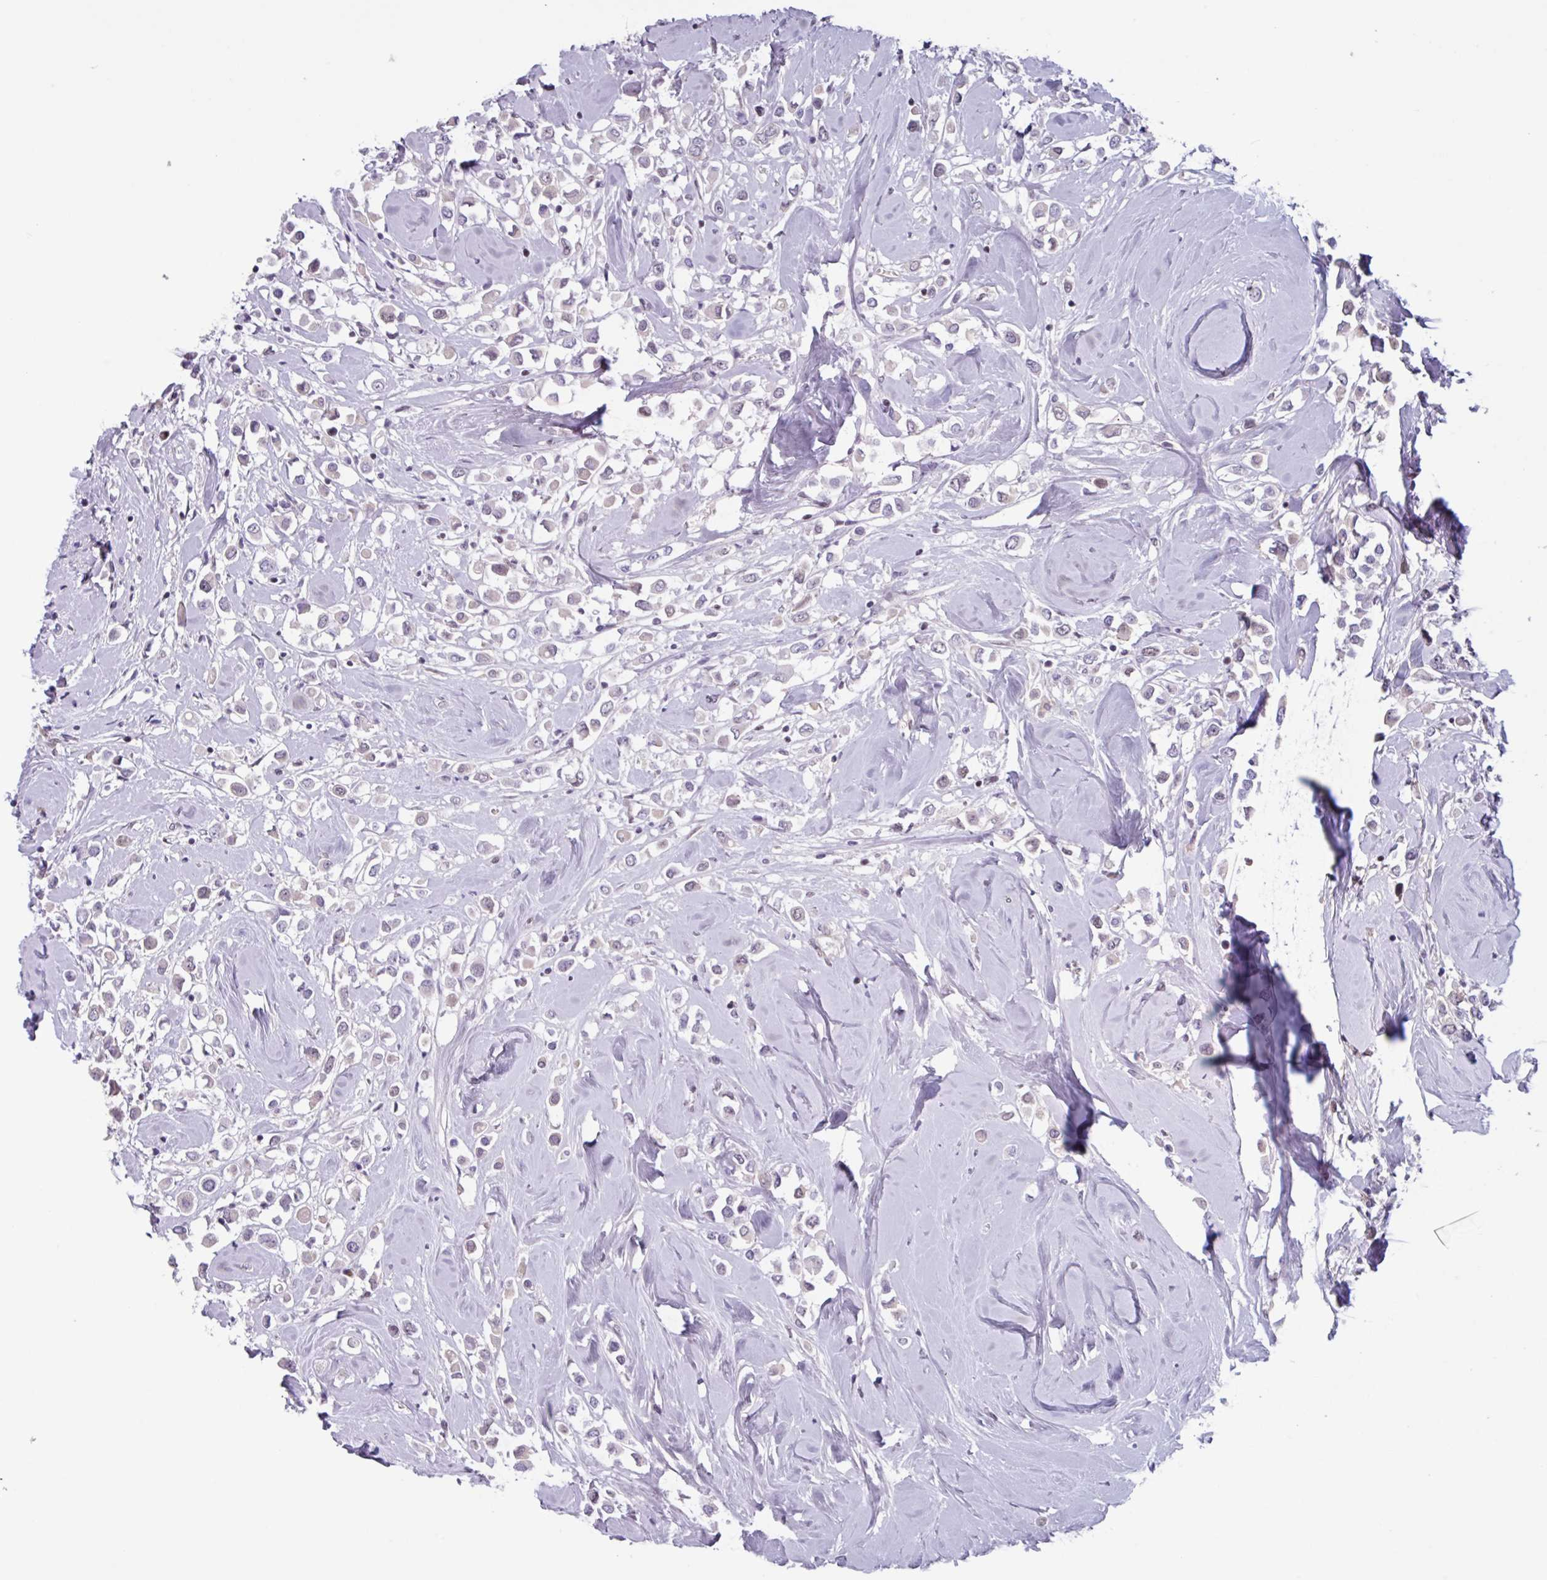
{"staining": {"intensity": "weak", "quantity": "<25%", "location": "nuclear"}, "tissue": "breast cancer", "cell_type": "Tumor cells", "image_type": "cancer", "snomed": [{"axis": "morphology", "description": "Duct carcinoma"}, {"axis": "topography", "description": "Breast"}], "caption": "The photomicrograph displays no staining of tumor cells in breast cancer.", "gene": "ZNF575", "patient": {"sex": "female", "age": 61}}